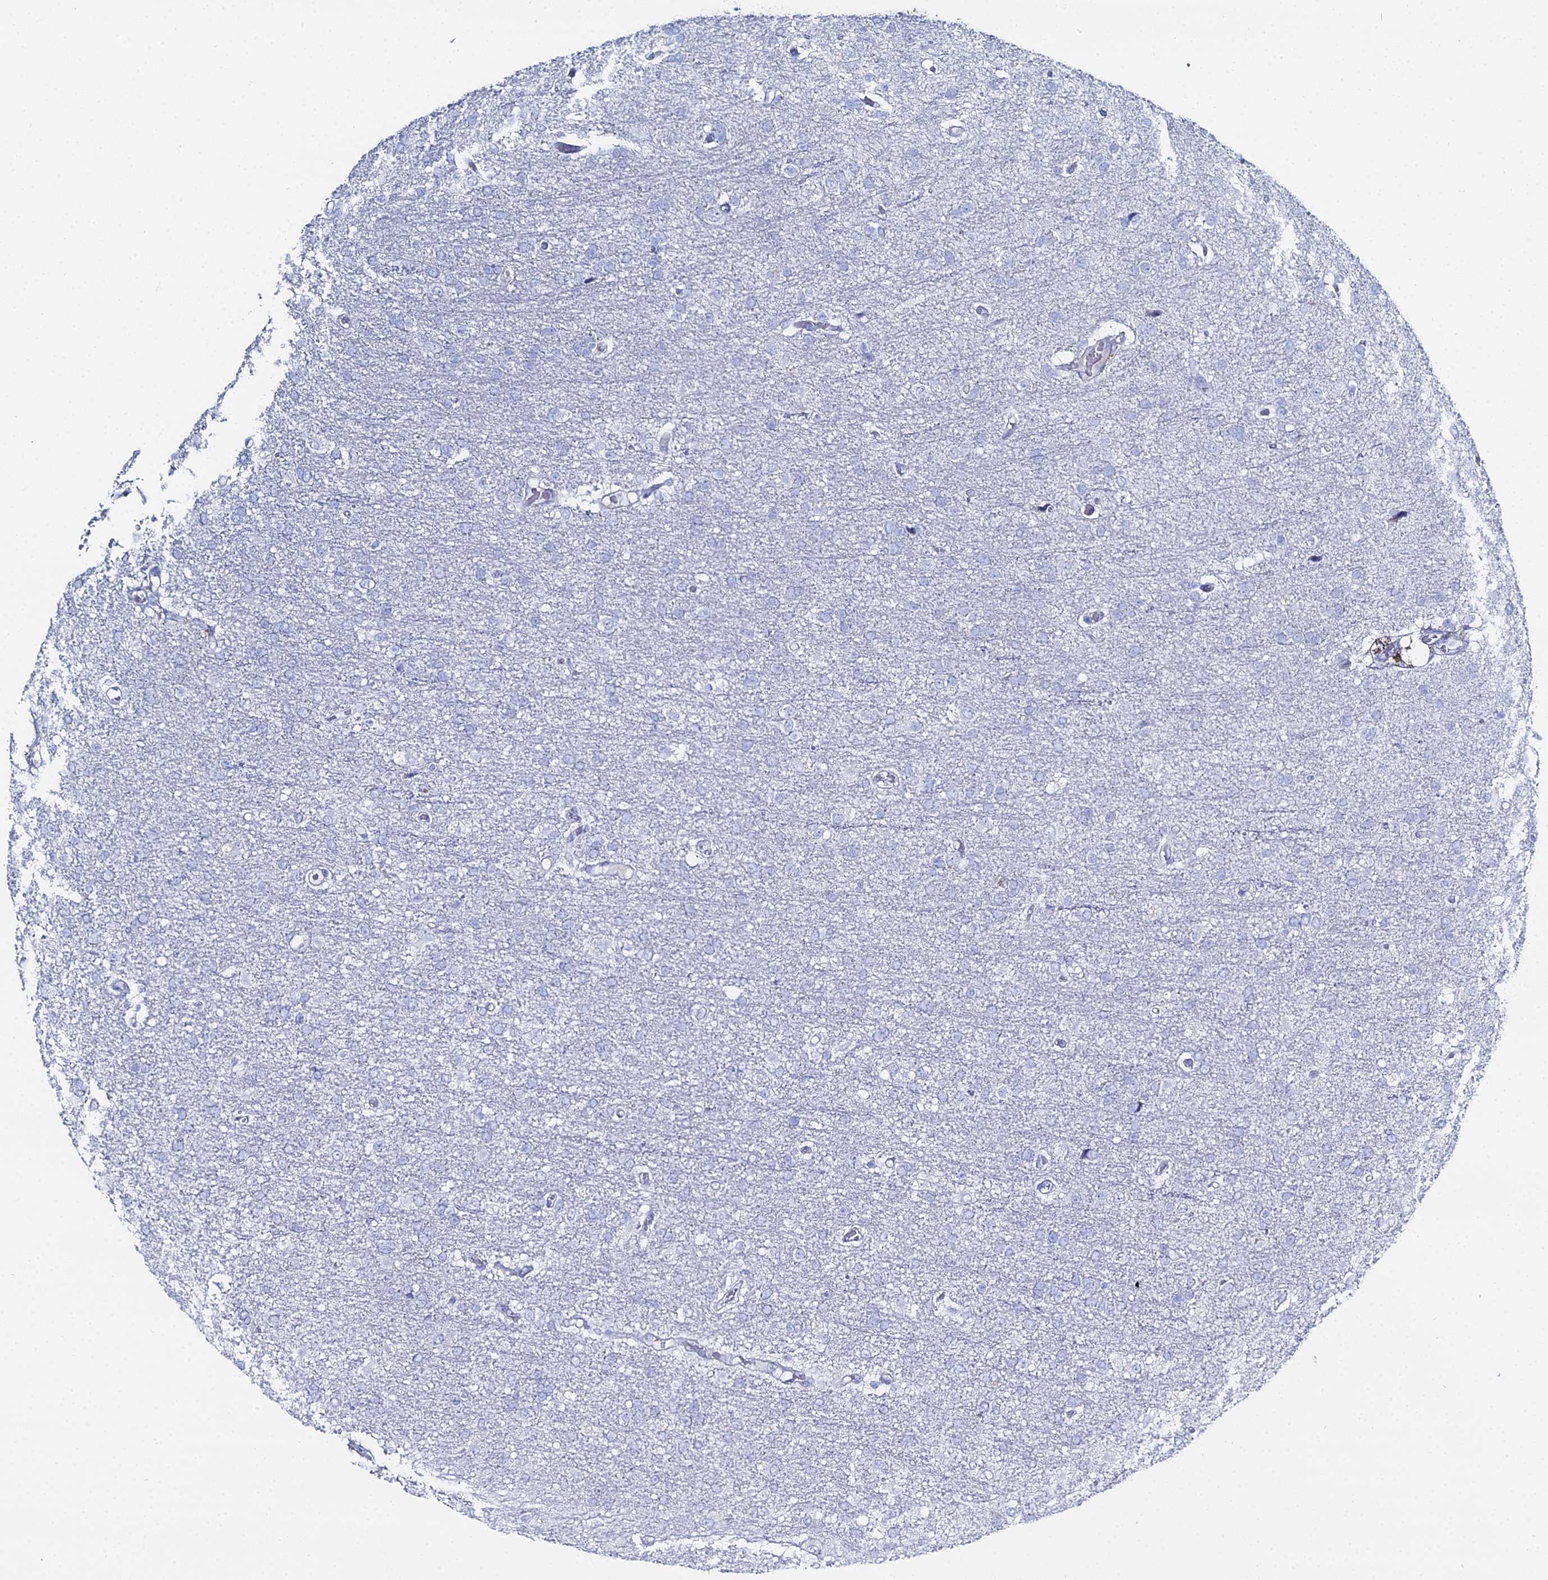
{"staining": {"intensity": "negative", "quantity": "none", "location": "none"}, "tissue": "glioma", "cell_type": "Tumor cells", "image_type": "cancer", "snomed": [{"axis": "morphology", "description": "Glioma, malignant, High grade"}, {"axis": "topography", "description": "Brain"}], "caption": "The photomicrograph demonstrates no significant staining in tumor cells of glioma. (Stains: DAB IHC with hematoxylin counter stain, Microscopy: brightfield microscopy at high magnification).", "gene": "DHX34", "patient": {"sex": "female", "age": 74}}